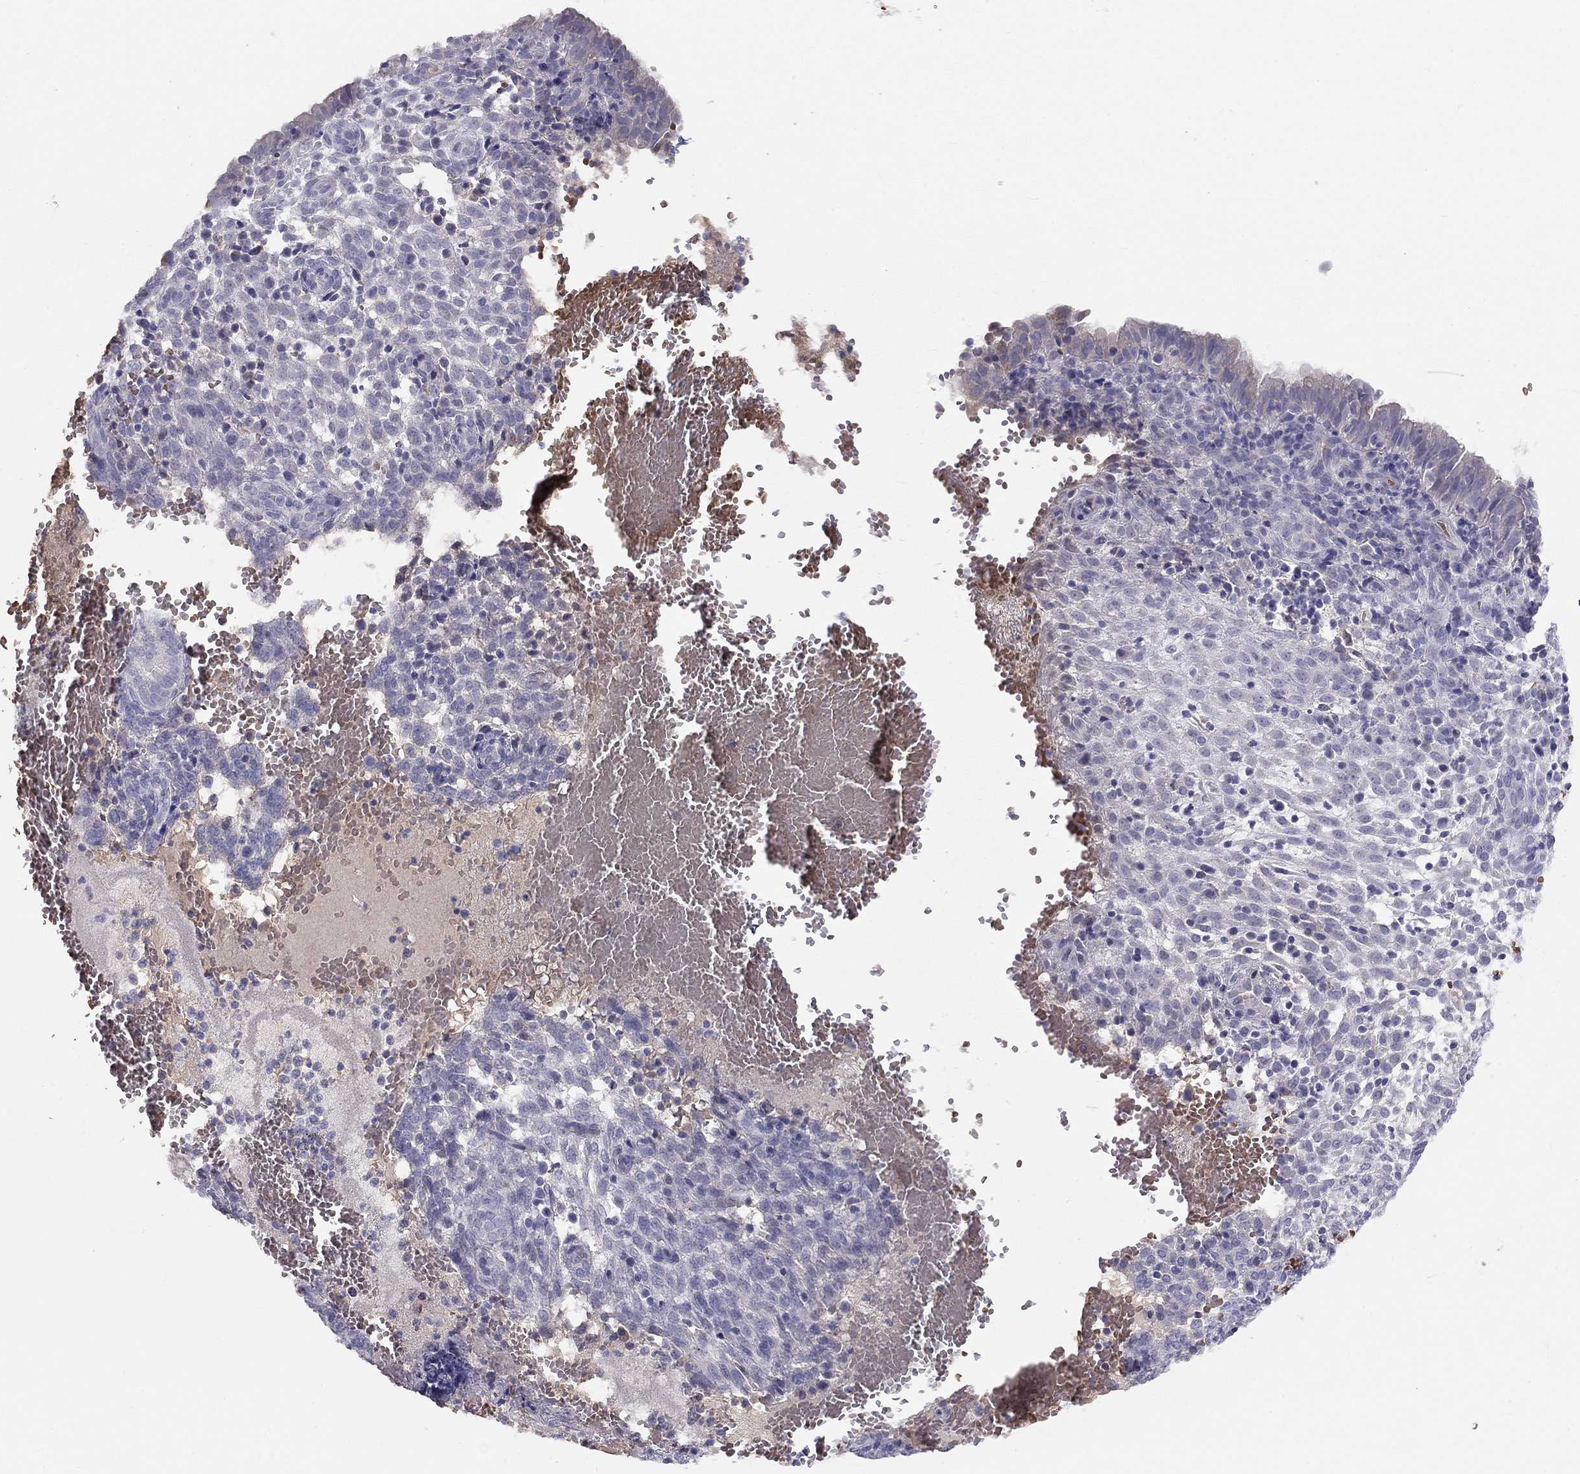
{"staining": {"intensity": "negative", "quantity": "none", "location": "none"}, "tissue": "endometrium", "cell_type": "Cells in endometrial stroma", "image_type": "normal", "snomed": [{"axis": "morphology", "description": "Normal tissue, NOS"}, {"axis": "topography", "description": "Endometrium"}], "caption": "An immunohistochemistry (IHC) image of unremarkable endometrium is shown. There is no staining in cells in endometrial stroma of endometrium. (IHC, brightfield microscopy, high magnification).", "gene": "RHCE", "patient": {"sex": "female", "age": 42}}